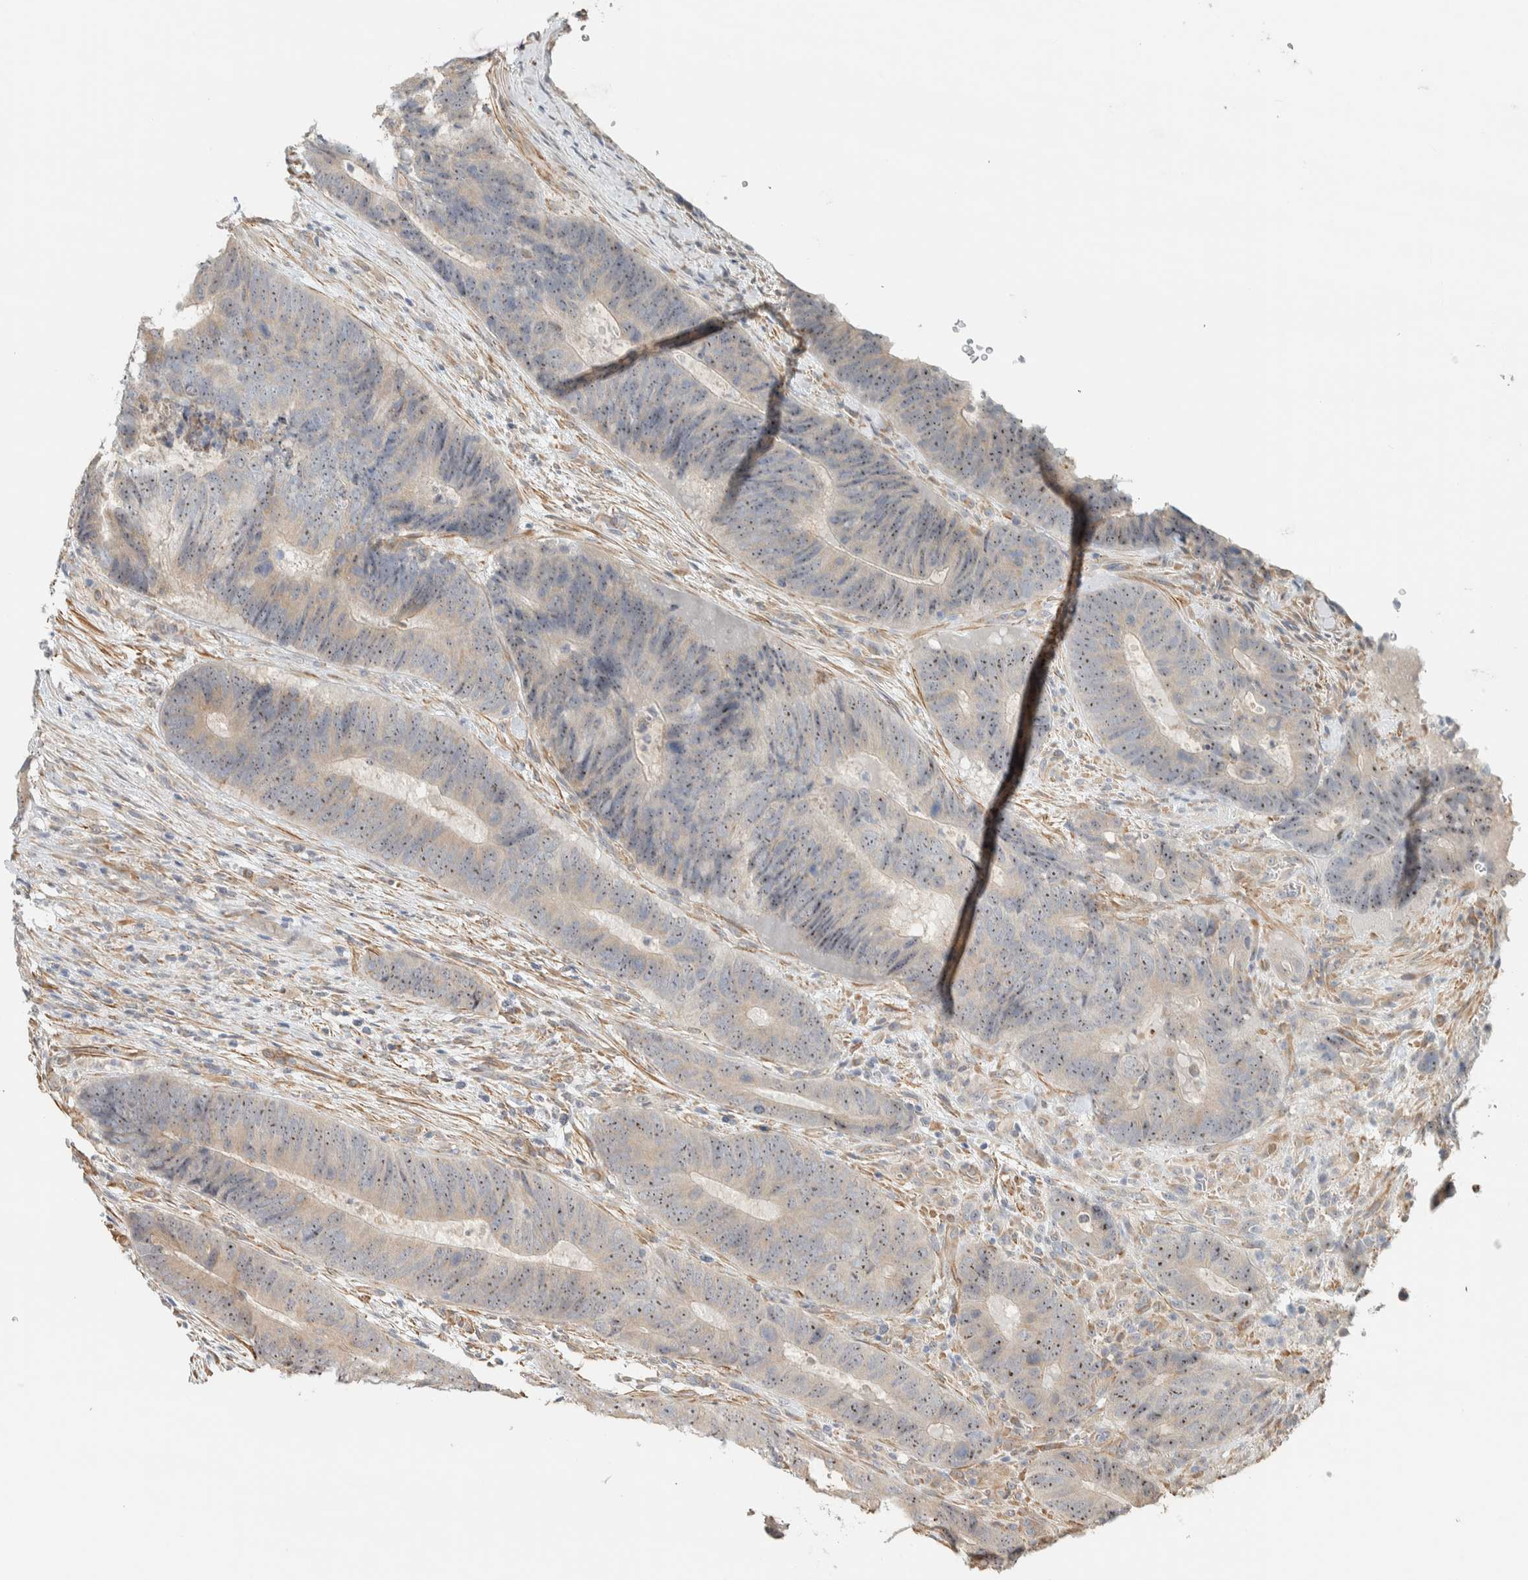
{"staining": {"intensity": "weak", "quantity": "25%-75%", "location": "nuclear"}, "tissue": "colorectal cancer", "cell_type": "Tumor cells", "image_type": "cancer", "snomed": [{"axis": "morphology", "description": "Adenocarcinoma, NOS"}, {"axis": "topography", "description": "Colon"}], "caption": "Immunohistochemistry histopathology image of neoplastic tissue: colorectal adenocarcinoma stained using immunohistochemistry (IHC) shows low levels of weak protein expression localized specifically in the nuclear of tumor cells, appearing as a nuclear brown color.", "gene": "KLHL40", "patient": {"sex": "male", "age": 56}}